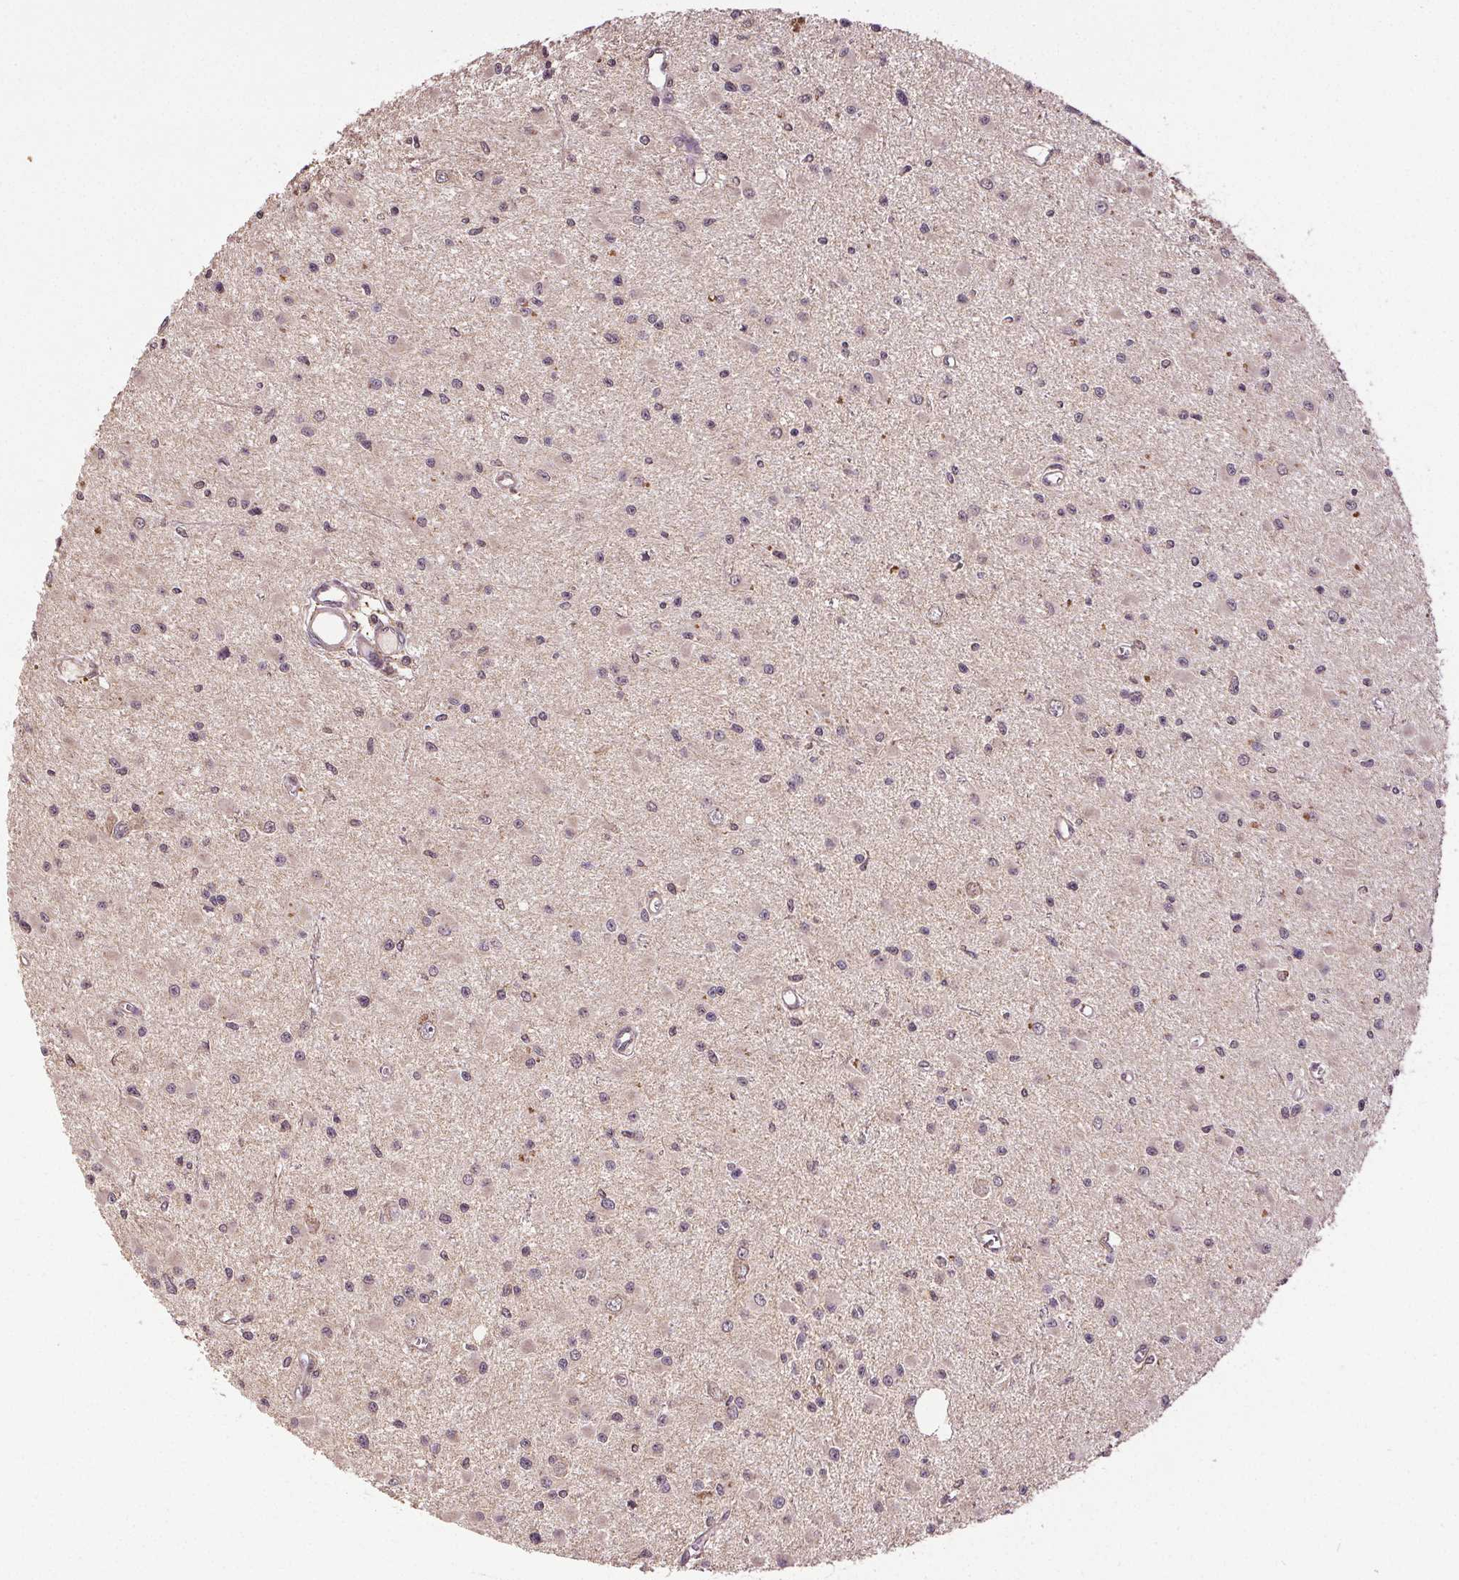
{"staining": {"intensity": "negative", "quantity": "none", "location": "none"}, "tissue": "glioma", "cell_type": "Tumor cells", "image_type": "cancer", "snomed": [{"axis": "morphology", "description": "Glioma, malignant, High grade"}, {"axis": "topography", "description": "Brain"}], "caption": "Tumor cells show no significant protein expression in malignant high-grade glioma. (DAB immunohistochemistry visualized using brightfield microscopy, high magnification).", "gene": "EPHB3", "patient": {"sex": "male", "age": 54}}